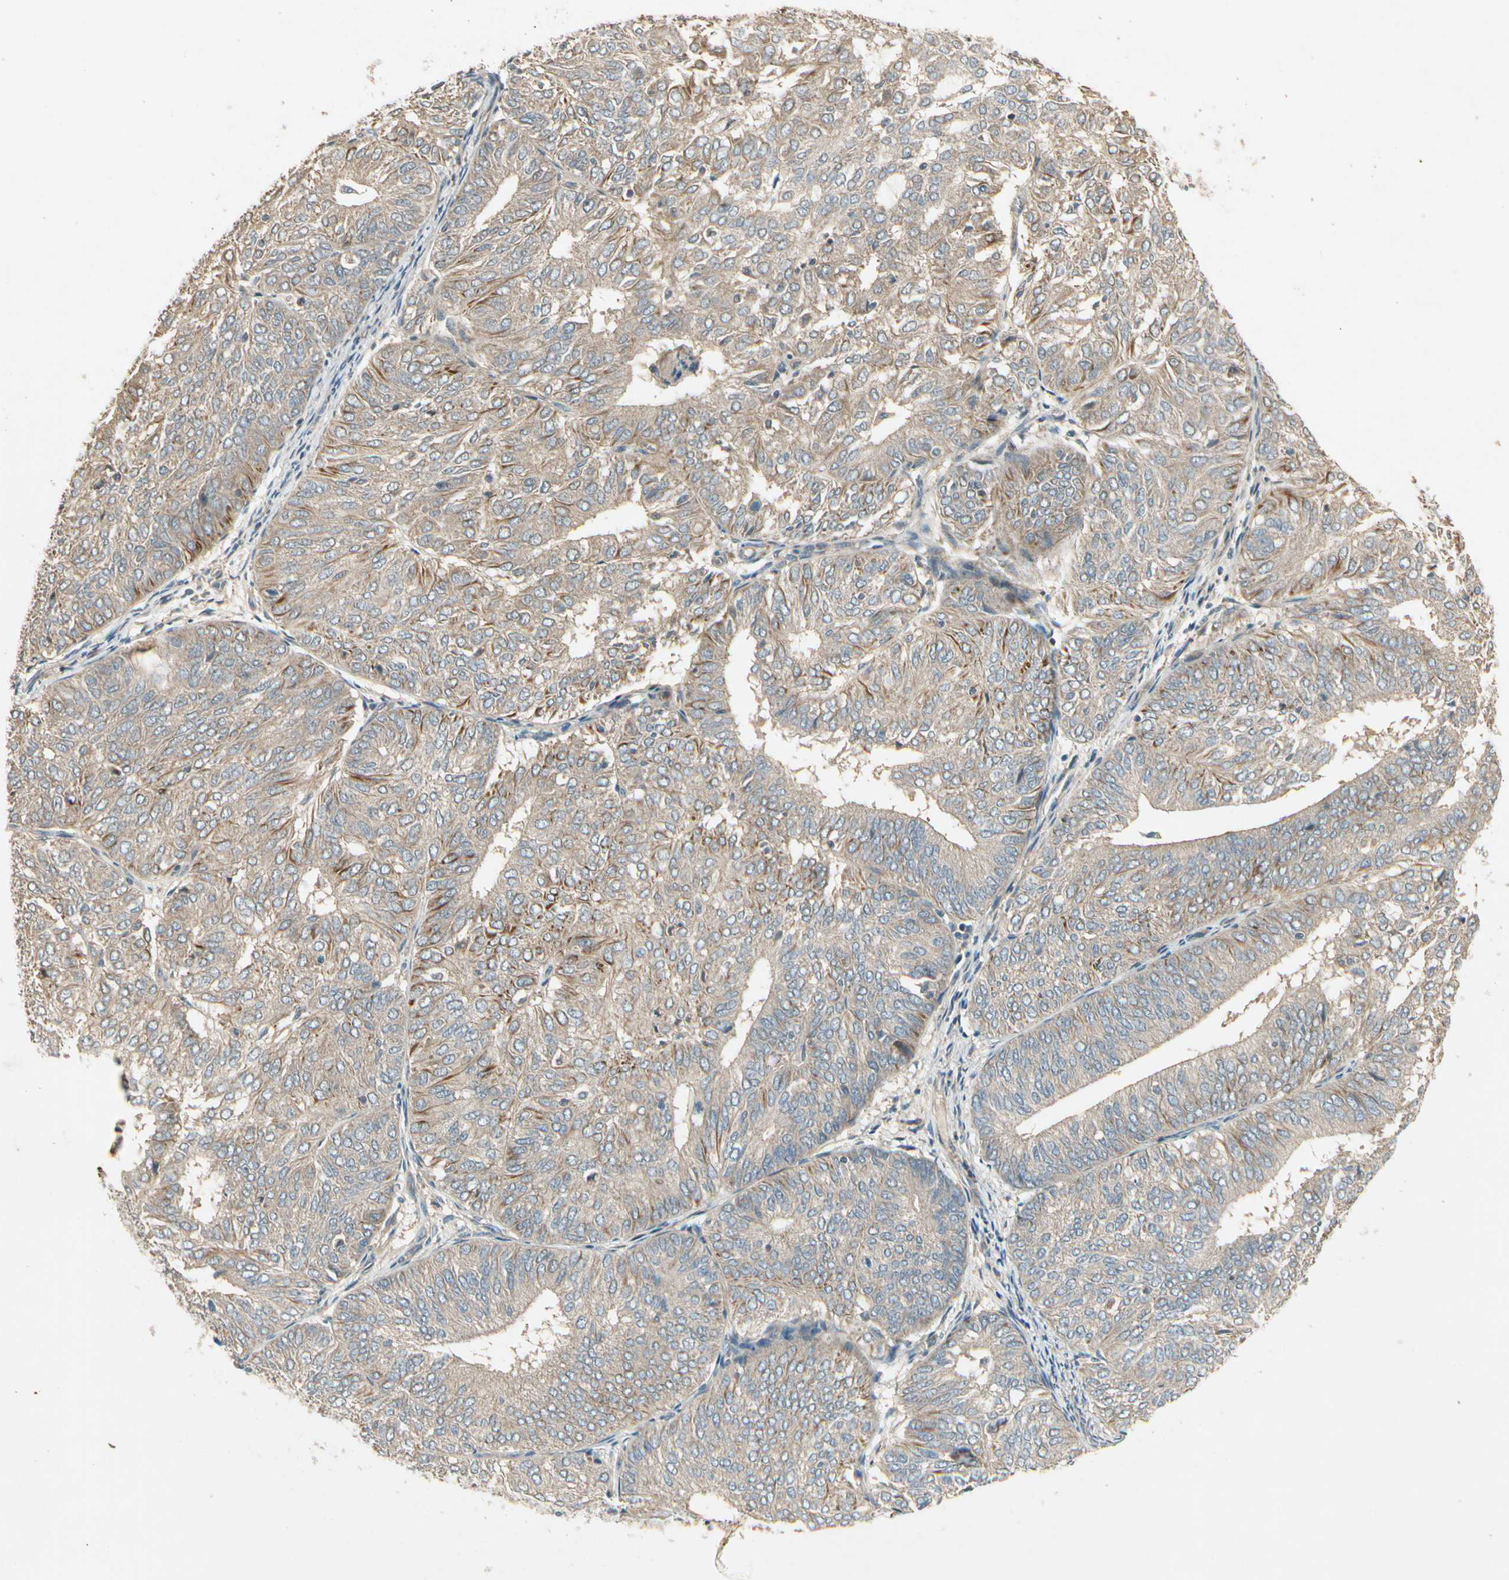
{"staining": {"intensity": "weak", "quantity": ">75%", "location": "cytoplasmic/membranous"}, "tissue": "endometrial cancer", "cell_type": "Tumor cells", "image_type": "cancer", "snomed": [{"axis": "morphology", "description": "Adenocarcinoma, NOS"}, {"axis": "topography", "description": "Uterus"}], "caption": "Endometrial adenocarcinoma was stained to show a protein in brown. There is low levels of weak cytoplasmic/membranous positivity in about >75% of tumor cells.", "gene": "ACVR1", "patient": {"sex": "female", "age": 60}}